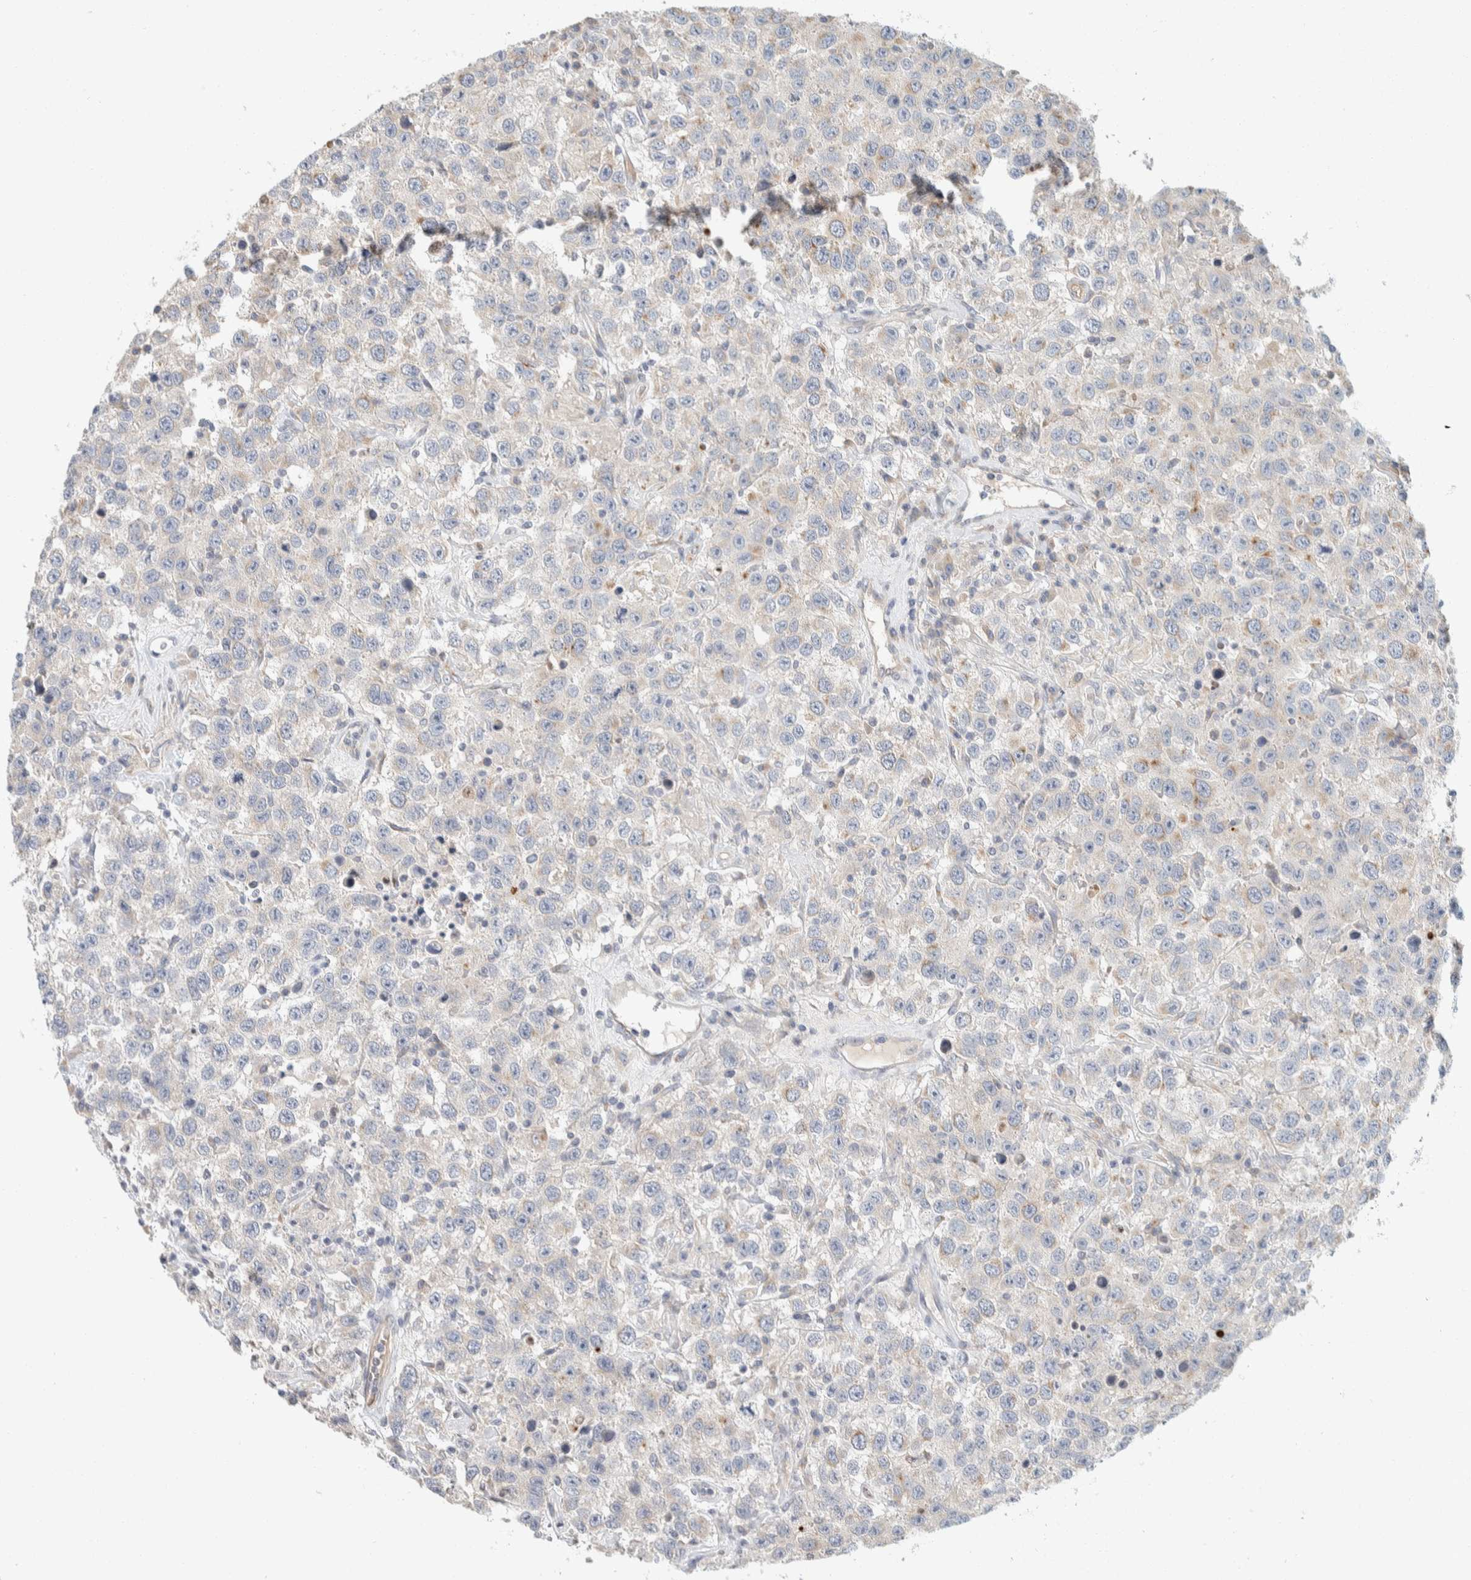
{"staining": {"intensity": "weak", "quantity": "25%-75%", "location": "cytoplasmic/membranous"}, "tissue": "testis cancer", "cell_type": "Tumor cells", "image_type": "cancer", "snomed": [{"axis": "morphology", "description": "Seminoma, NOS"}, {"axis": "topography", "description": "Testis"}], "caption": "Brown immunohistochemical staining in human seminoma (testis) demonstrates weak cytoplasmic/membranous expression in about 25%-75% of tumor cells.", "gene": "CDR2", "patient": {"sex": "male", "age": 41}}